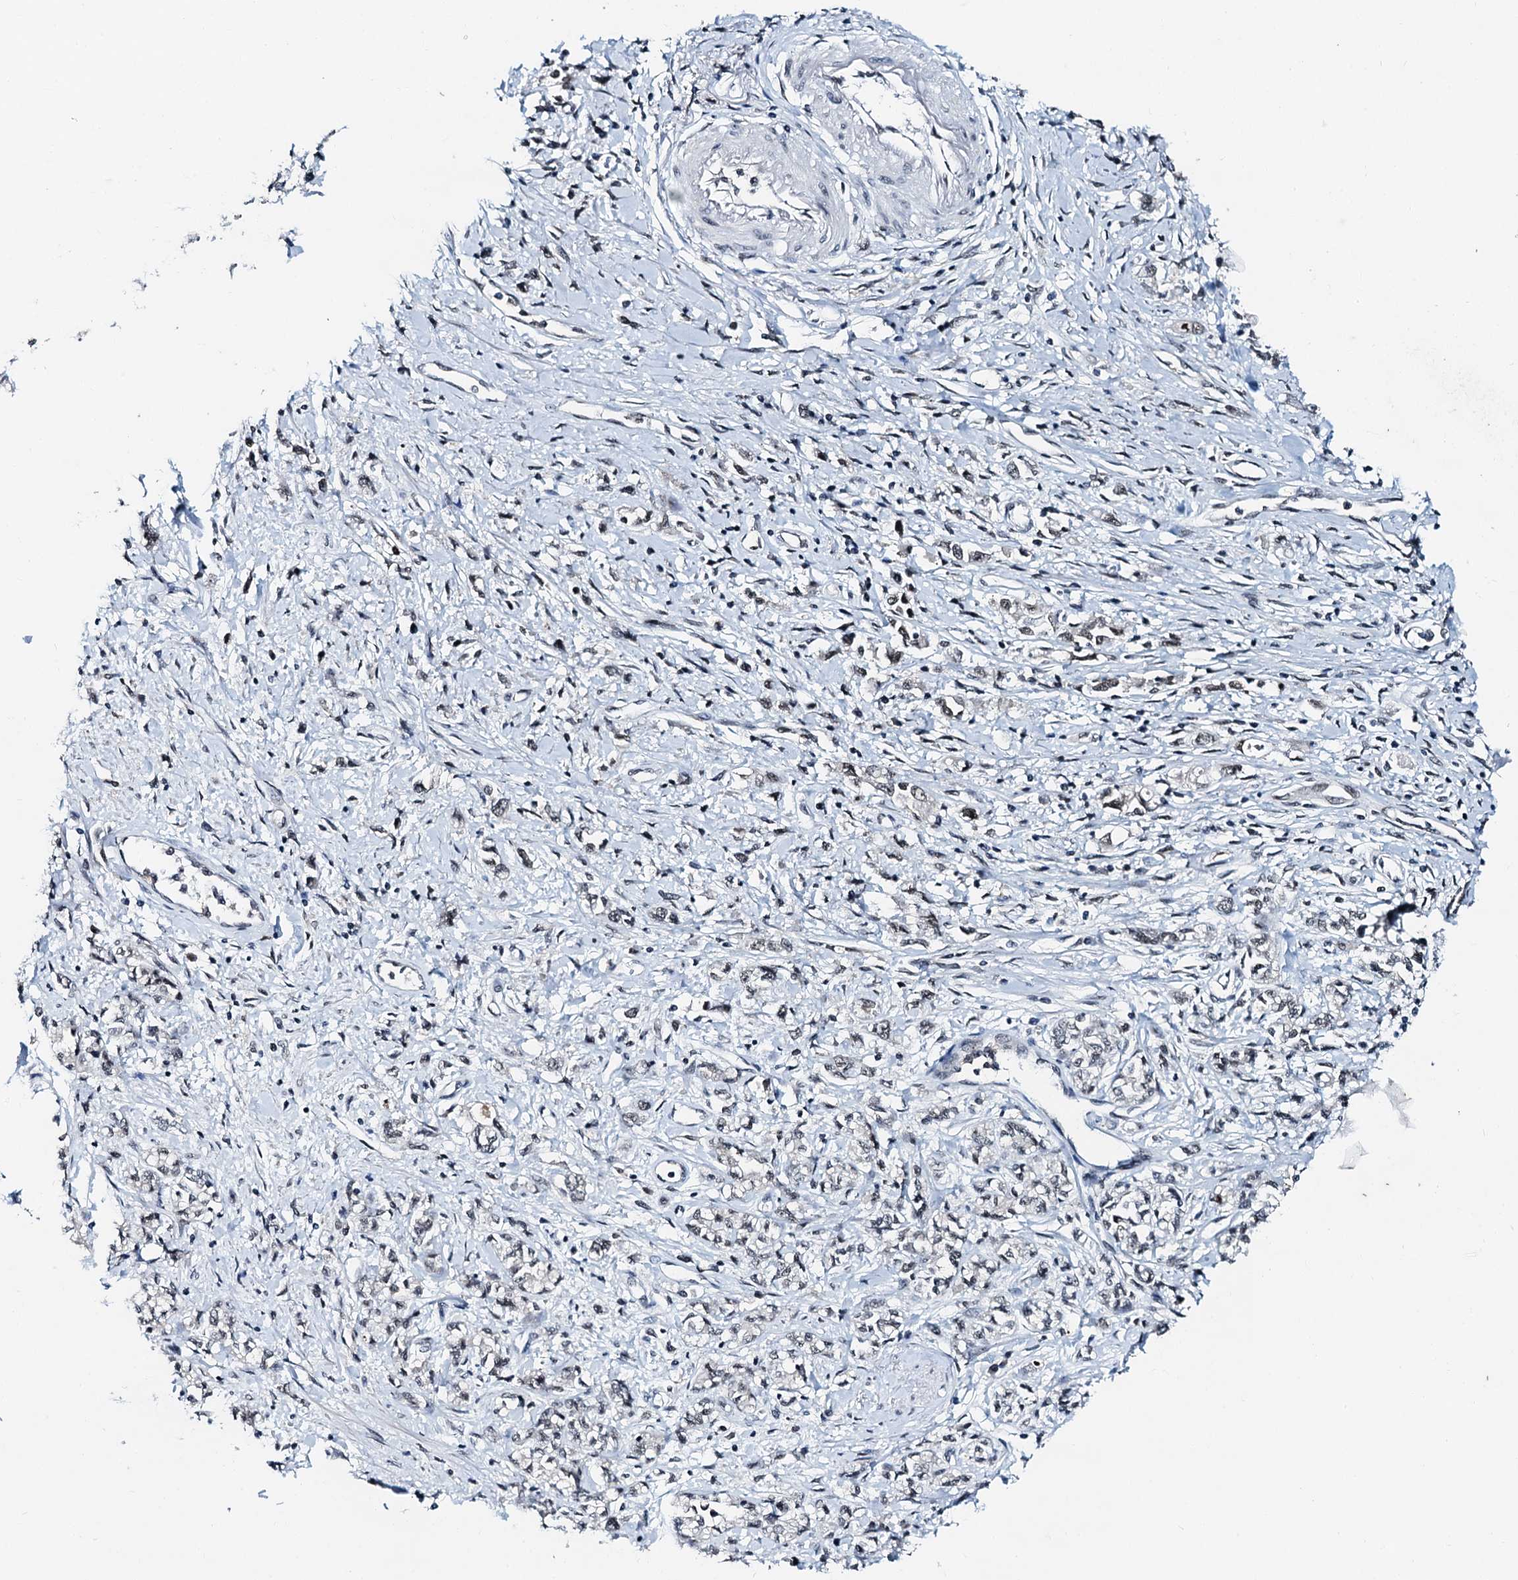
{"staining": {"intensity": "weak", "quantity": "25%-75%", "location": "nuclear"}, "tissue": "stomach cancer", "cell_type": "Tumor cells", "image_type": "cancer", "snomed": [{"axis": "morphology", "description": "Adenocarcinoma, NOS"}, {"axis": "topography", "description": "Stomach"}], "caption": "This is an image of IHC staining of stomach adenocarcinoma, which shows weak expression in the nuclear of tumor cells.", "gene": "SNRPD1", "patient": {"sex": "female", "age": 76}}